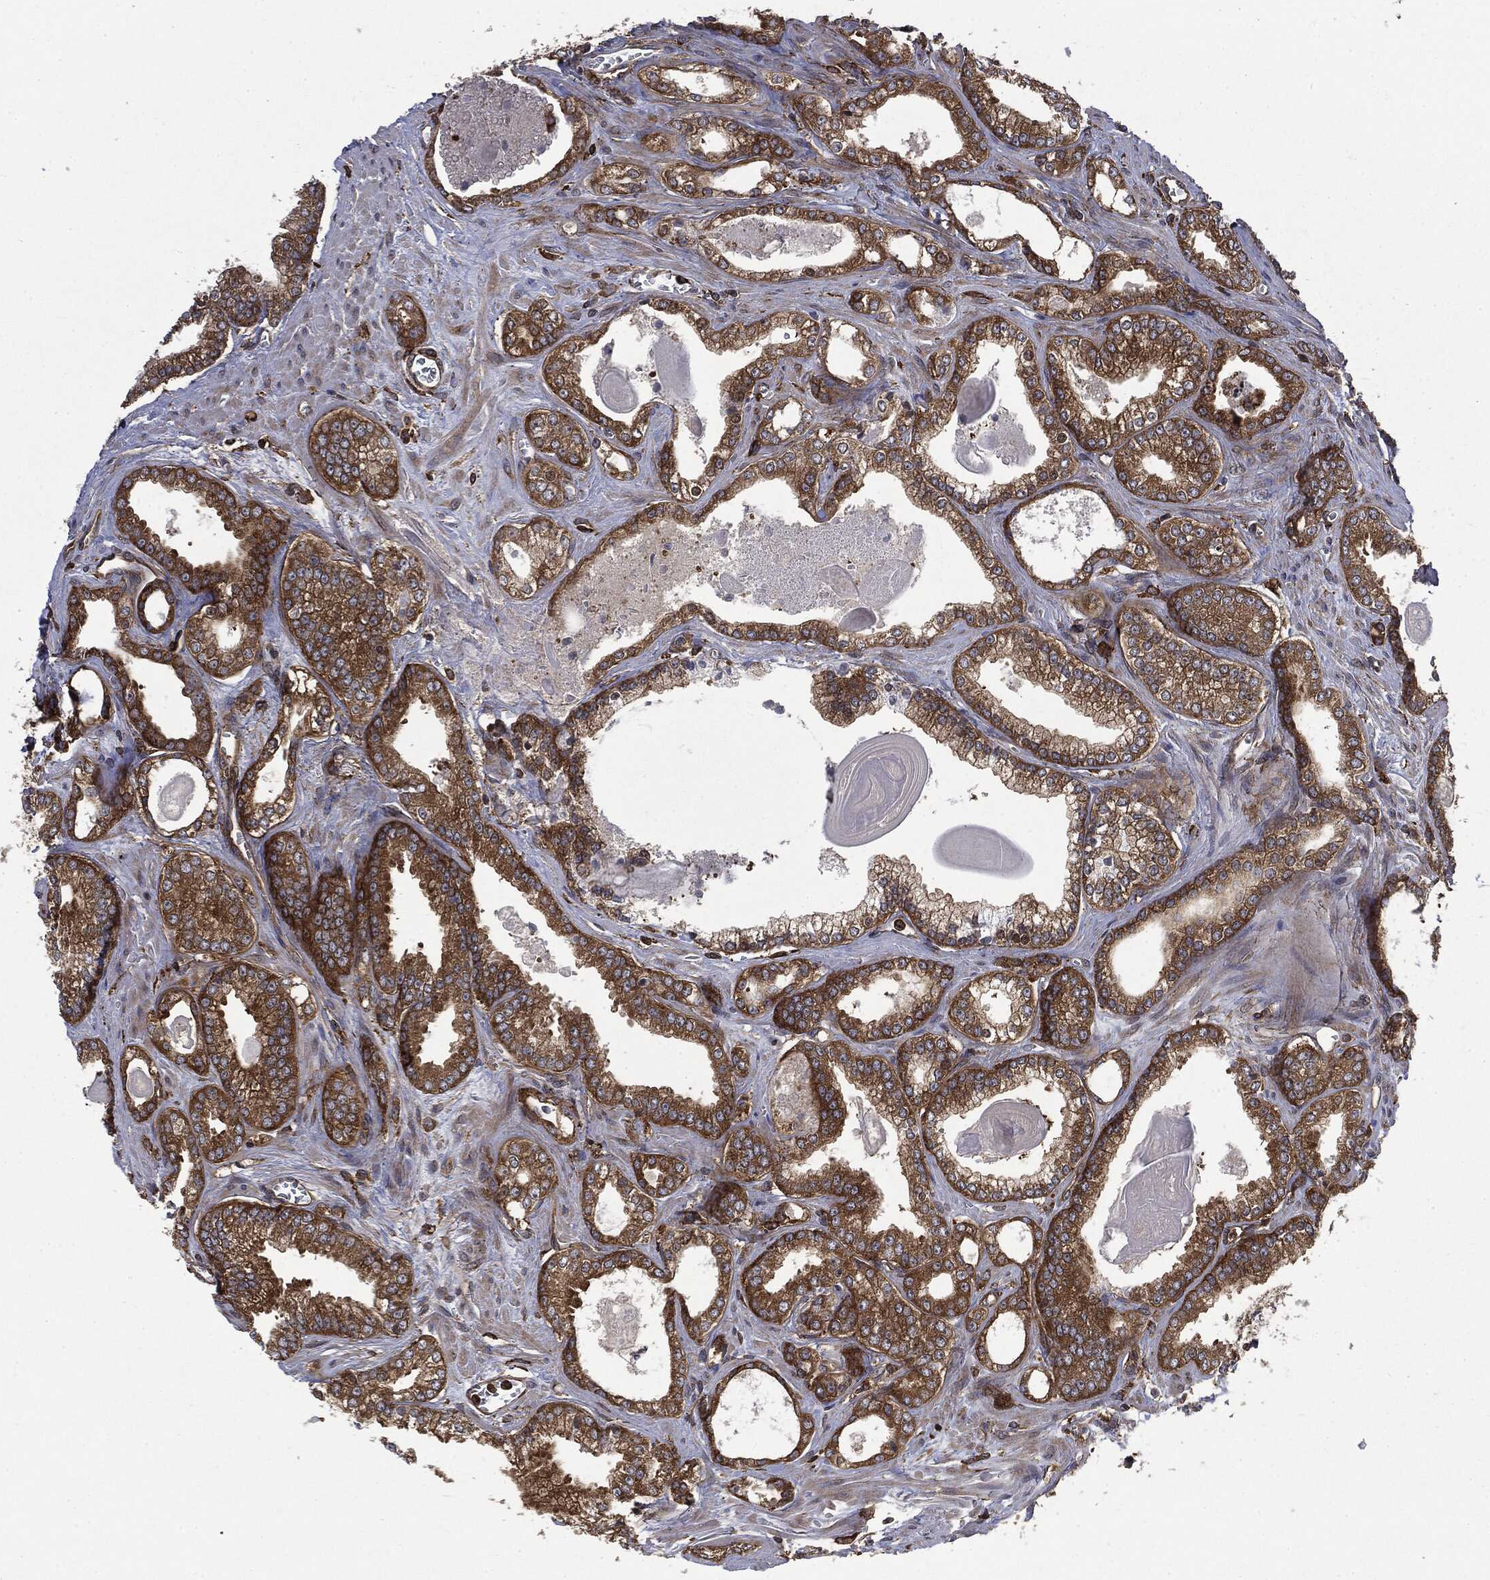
{"staining": {"intensity": "strong", "quantity": ">75%", "location": "cytoplasmic/membranous"}, "tissue": "prostate cancer", "cell_type": "Tumor cells", "image_type": "cancer", "snomed": [{"axis": "morphology", "description": "Adenocarcinoma, Medium grade"}, {"axis": "topography", "description": "Prostate"}], "caption": "Prostate cancer was stained to show a protein in brown. There is high levels of strong cytoplasmic/membranous positivity in about >75% of tumor cells. Ihc stains the protein of interest in brown and the nuclei are stained blue.", "gene": "SNX5", "patient": {"sex": "male", "age": 71}}